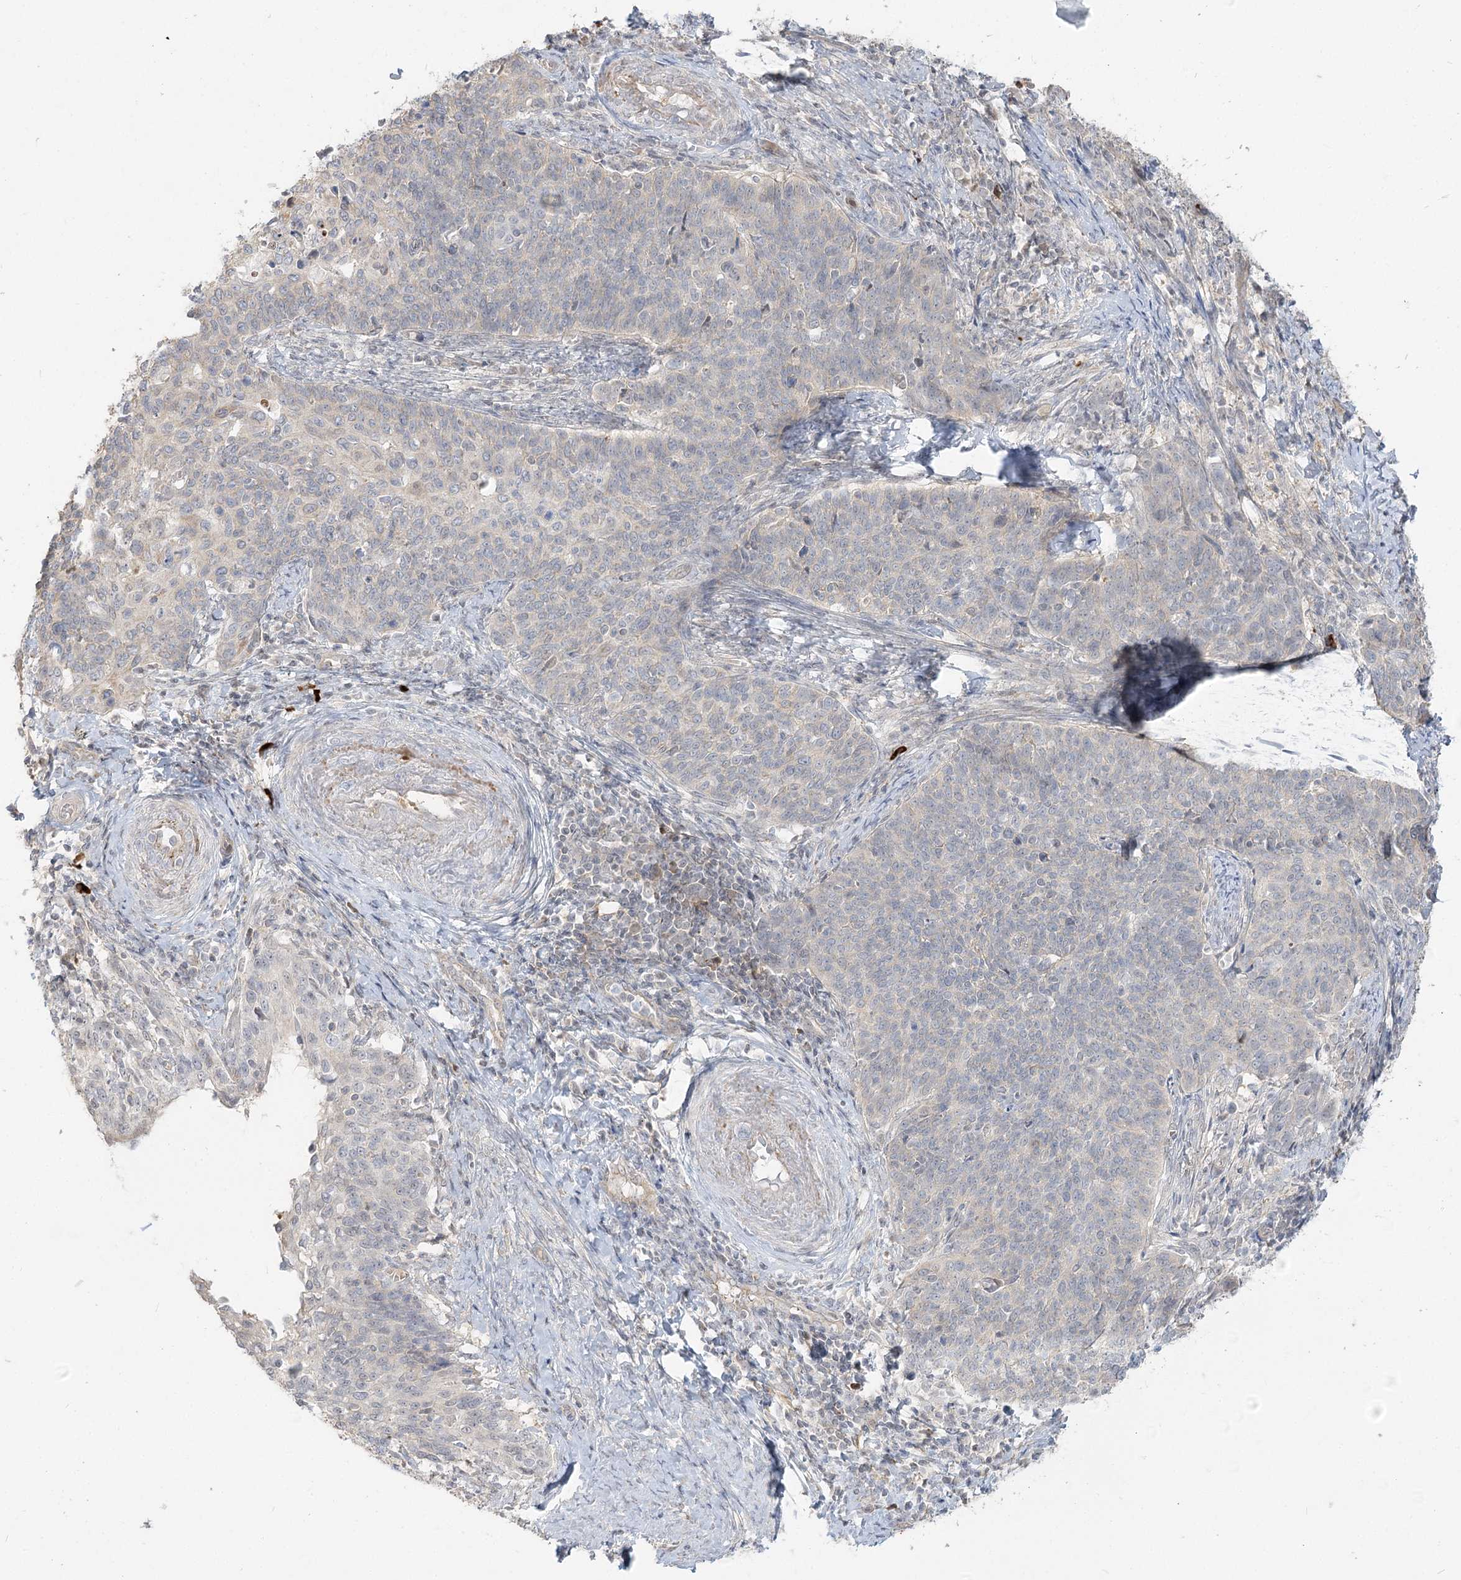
{"staining": {"intensity": "negative", "quantity": "none", "location": "none"}, "tissue": "cervical cancer", "cell_type": "Tumor cells", "image_type": "cancer", "snomed": [{"axis": "morphology", "description": "Squamous cell carcinoma, NOS"}, {"axis": "topography", "description": "Cervix"}], "caption": "There is no significant staining in tumor cells of cervical squamous cell carcinoma.", "gene": "GUCY2C", "patient": {"sex": "female", "age": 39}}